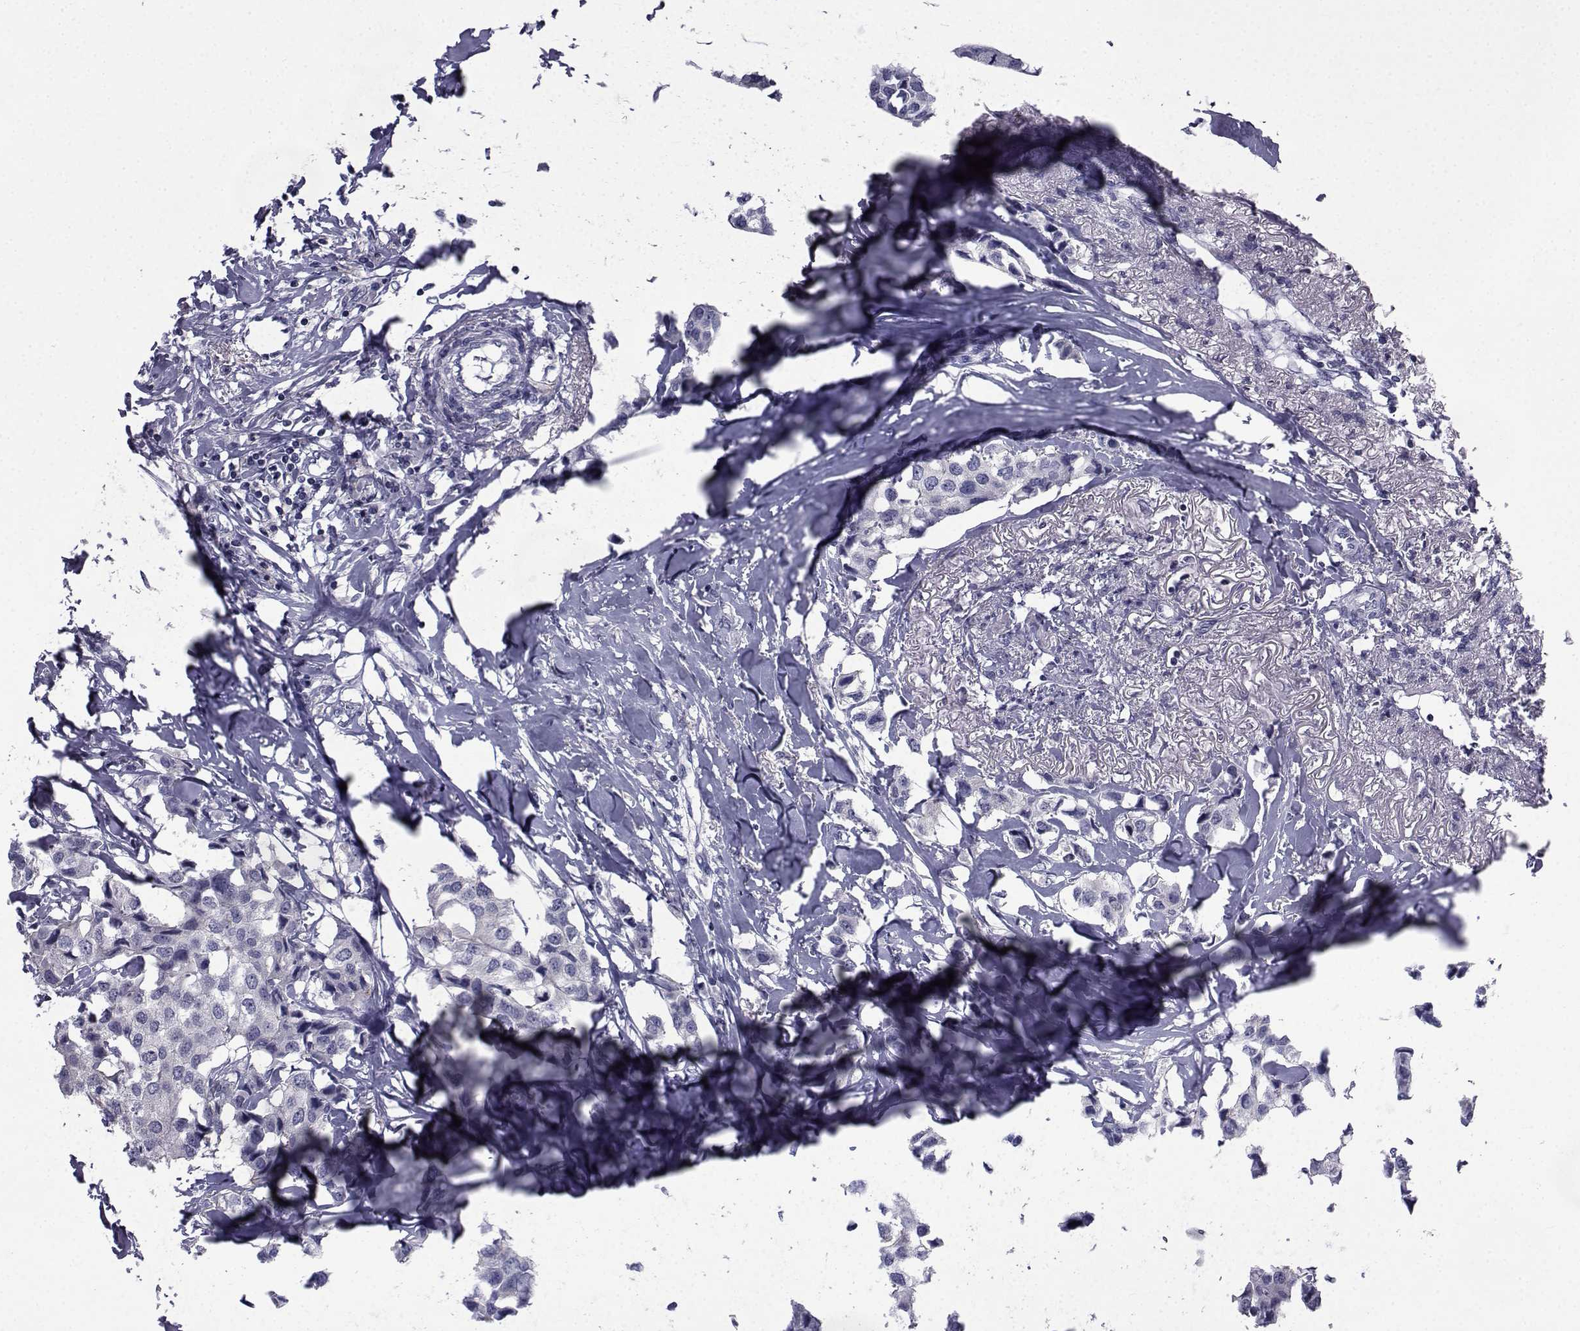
{"staining": {"intensity": "negative", "quantity": "none", "location": "none"}, "tissue": "breast cancer", "cell_type": "Tumor cells", "image_type": "cancer", "snomed": [{"axis": "morphology", "description": "Duct carcinoma"}, {"axis": "topography", "description": "Breast"}], "caption": "Immunohistochemistry of infiltrating ductal carcinoma (breast) demonstrates no expression in tumor cells.", "gene": "PDE6H", "patient": {"sex": "female", "age": 80}}